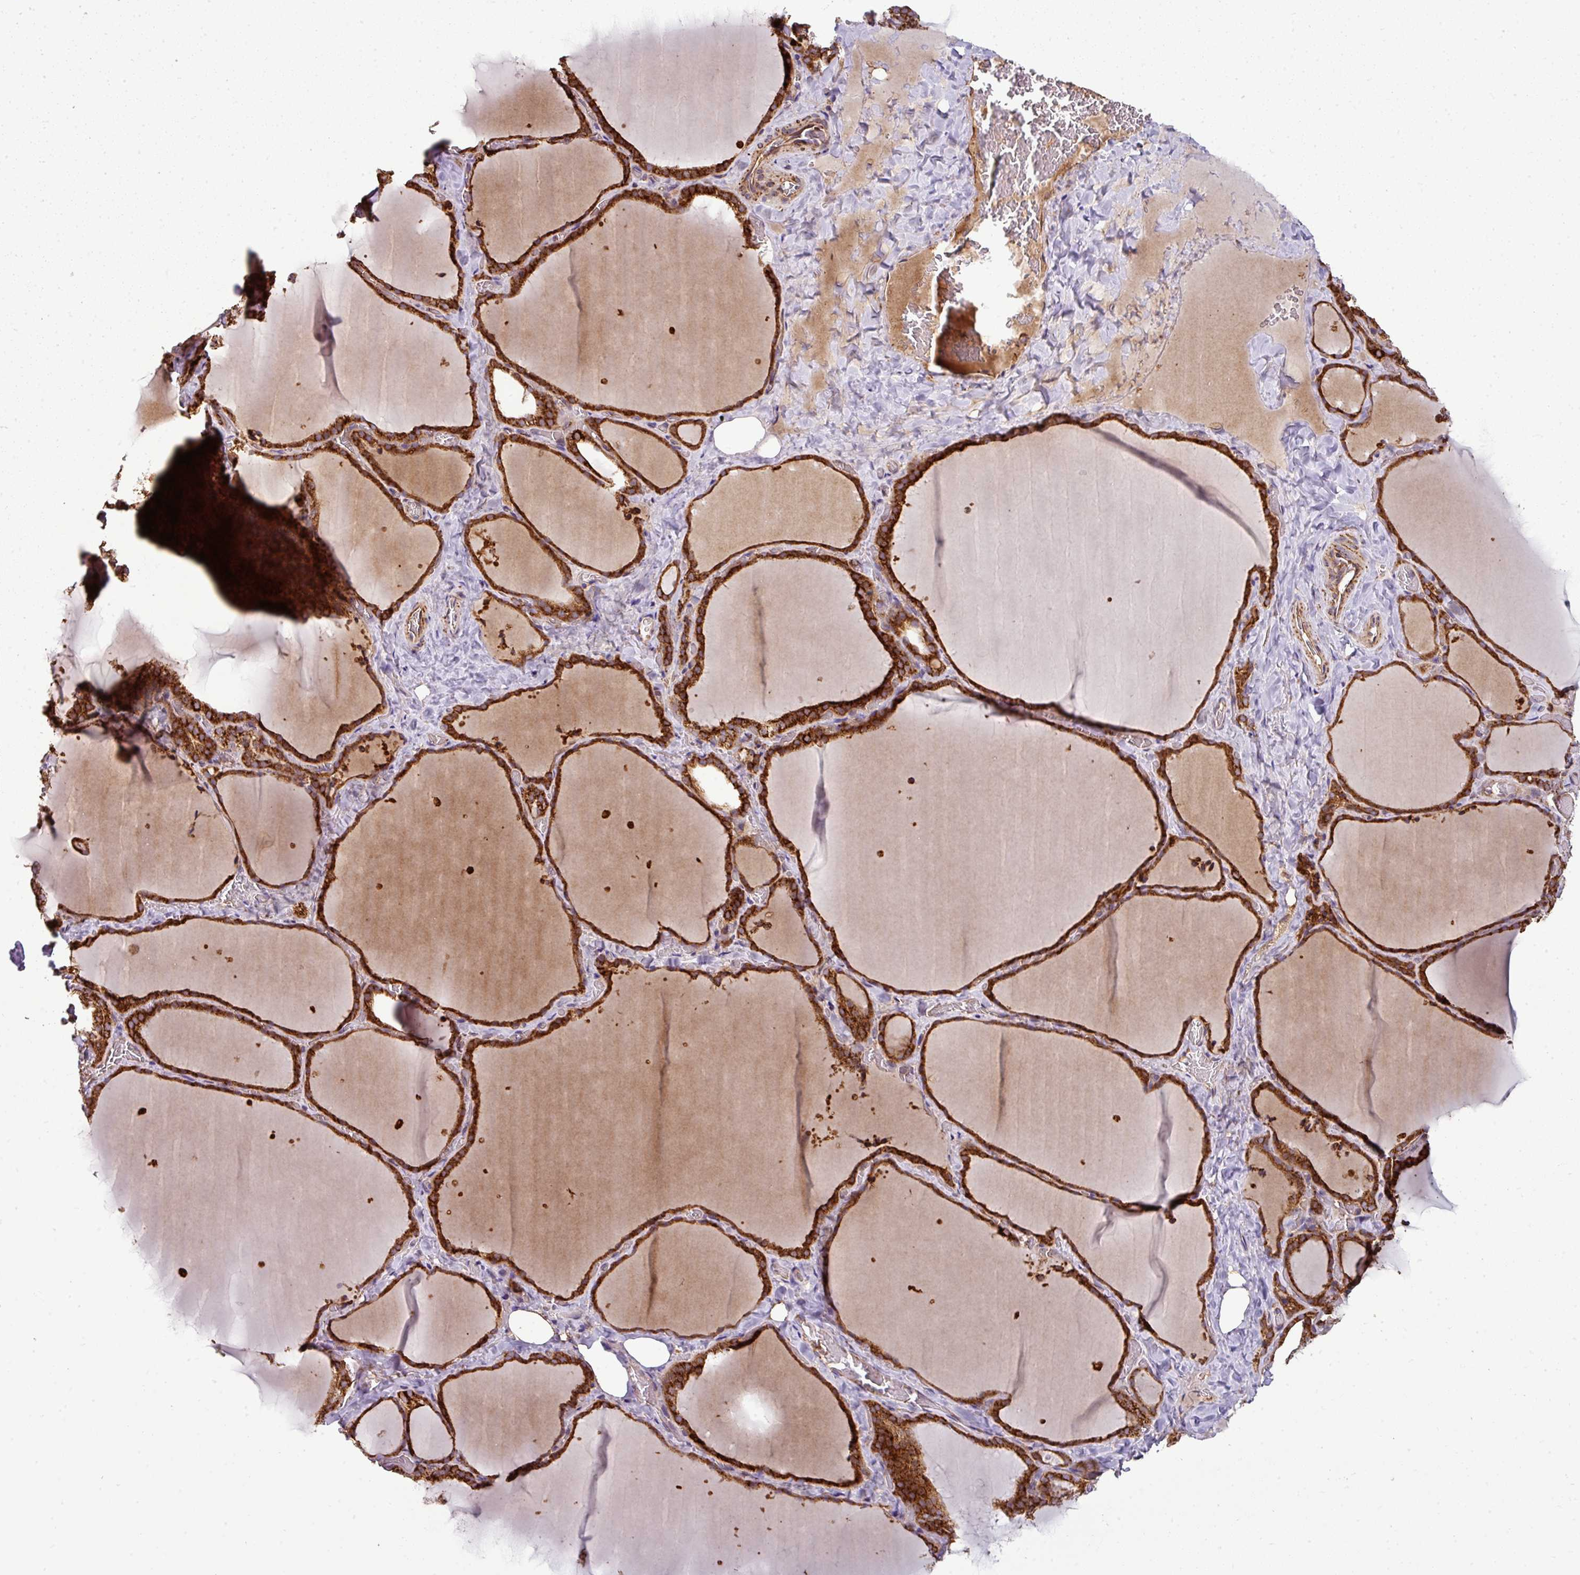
{"staining": {"intensity": "strong", "quantity": ">75%", "location": "cytoplasmic/membranous"}, "tissue": "thyroid gland", "cell_type": "Glandular cells", "image_type": "normal", "snomed": [{"axis": "morphology", "description": "Normal tissue, NOS"}, {"axis": "topography", "description": "Thyroid gland"}], "caption": "This photomicrograph shows immunohistochemistry (IHC) staining of normal thyroid gland, with high strong cytoplasmic/membranous positivity in about >75% of glandular cells.", "gene": "PRELID3B", "patient": {"sex": "female", "age": 22}}